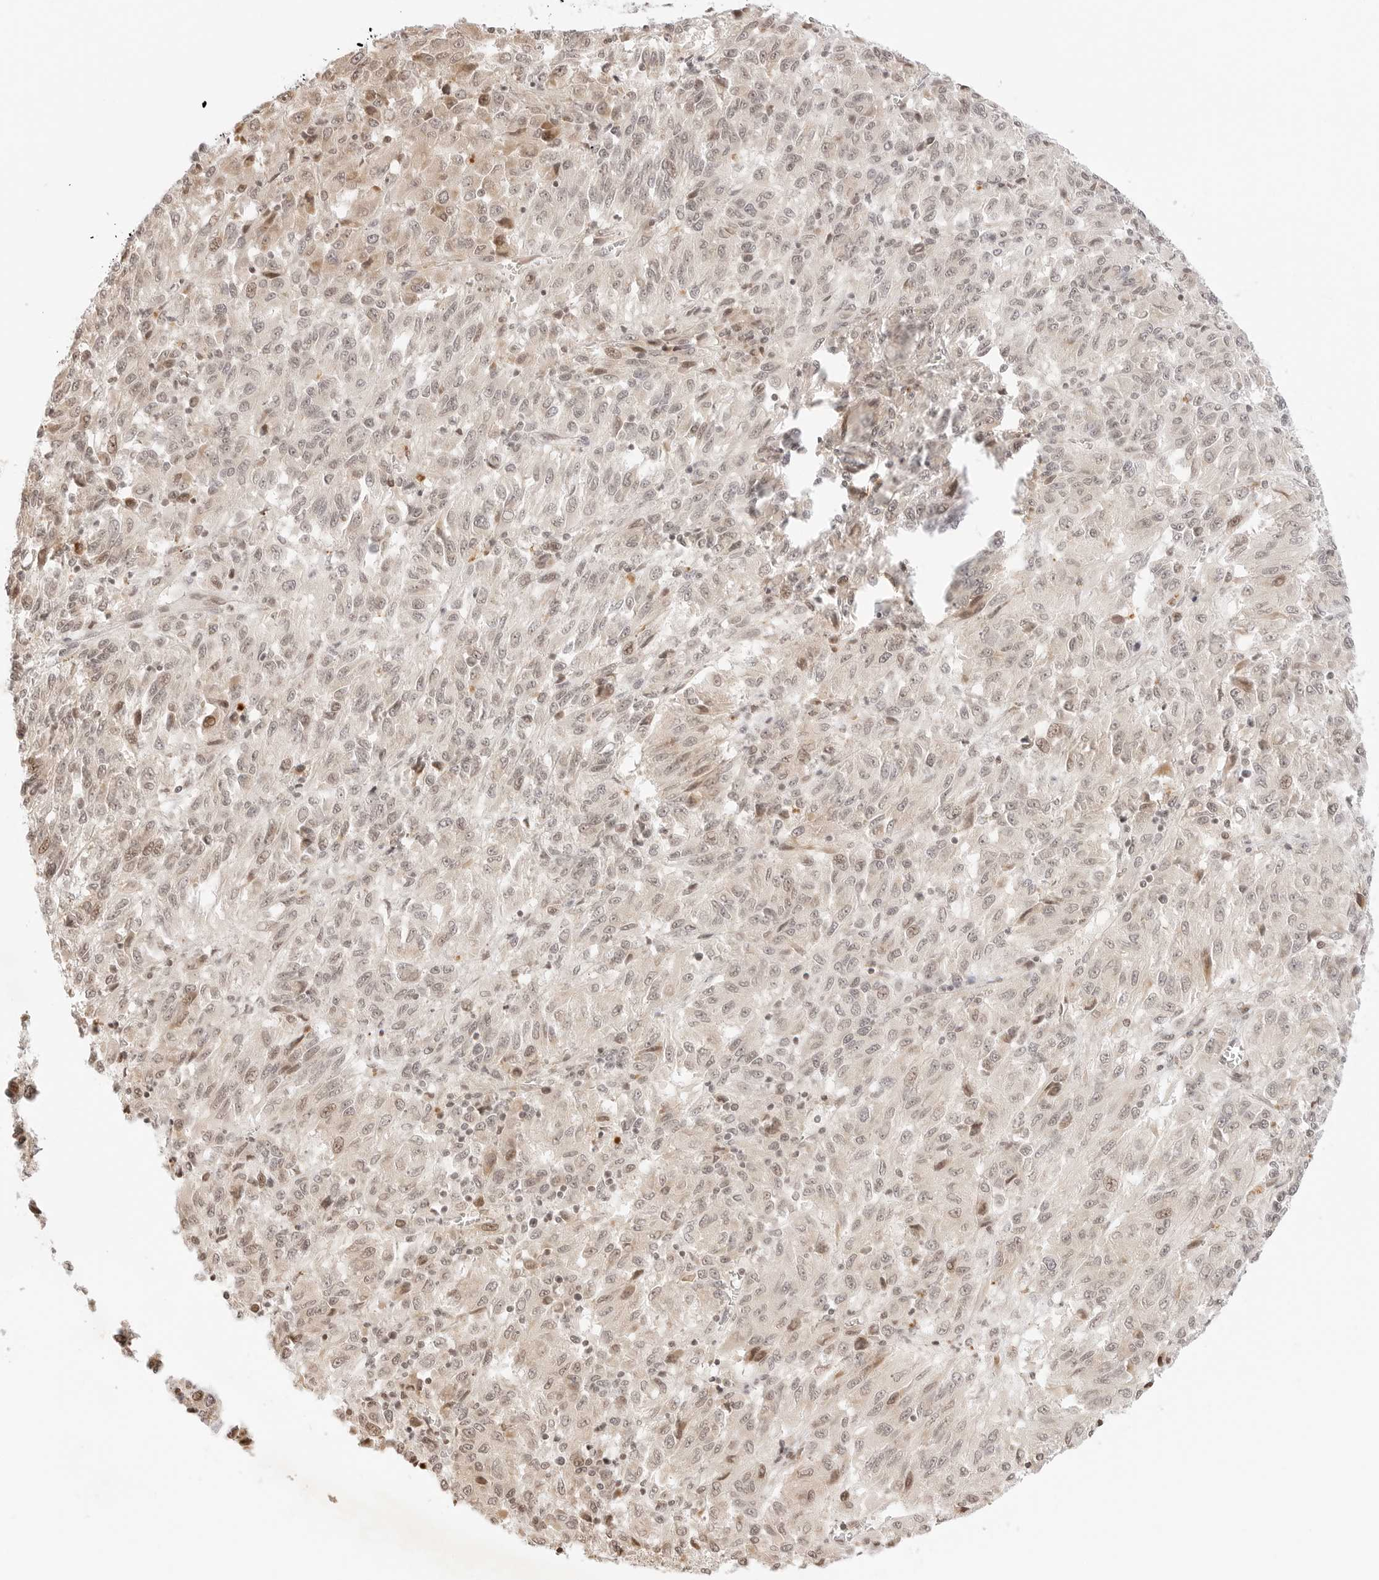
{"staining": {"intensity": "weak", "quantity": "25%-75%", "location": "nuclear"}, "tissue": "melanoma", "cell_type": "Tumor cells", "image_type": "cancer", "snomed": [{"axis": "morphology", "description": "Malignant melanoma, Metastatic site"}, {"axis": "topography", "description": "Lung"}], "caption": "Brown immunohistochemical staining in human malignant melanoma (metastatic site) reveals weak nuclear staining in about 25%-75% of tumor cells.", "gene": "RPS6KL1", "patient": {"sex": "male", "age": 64}}